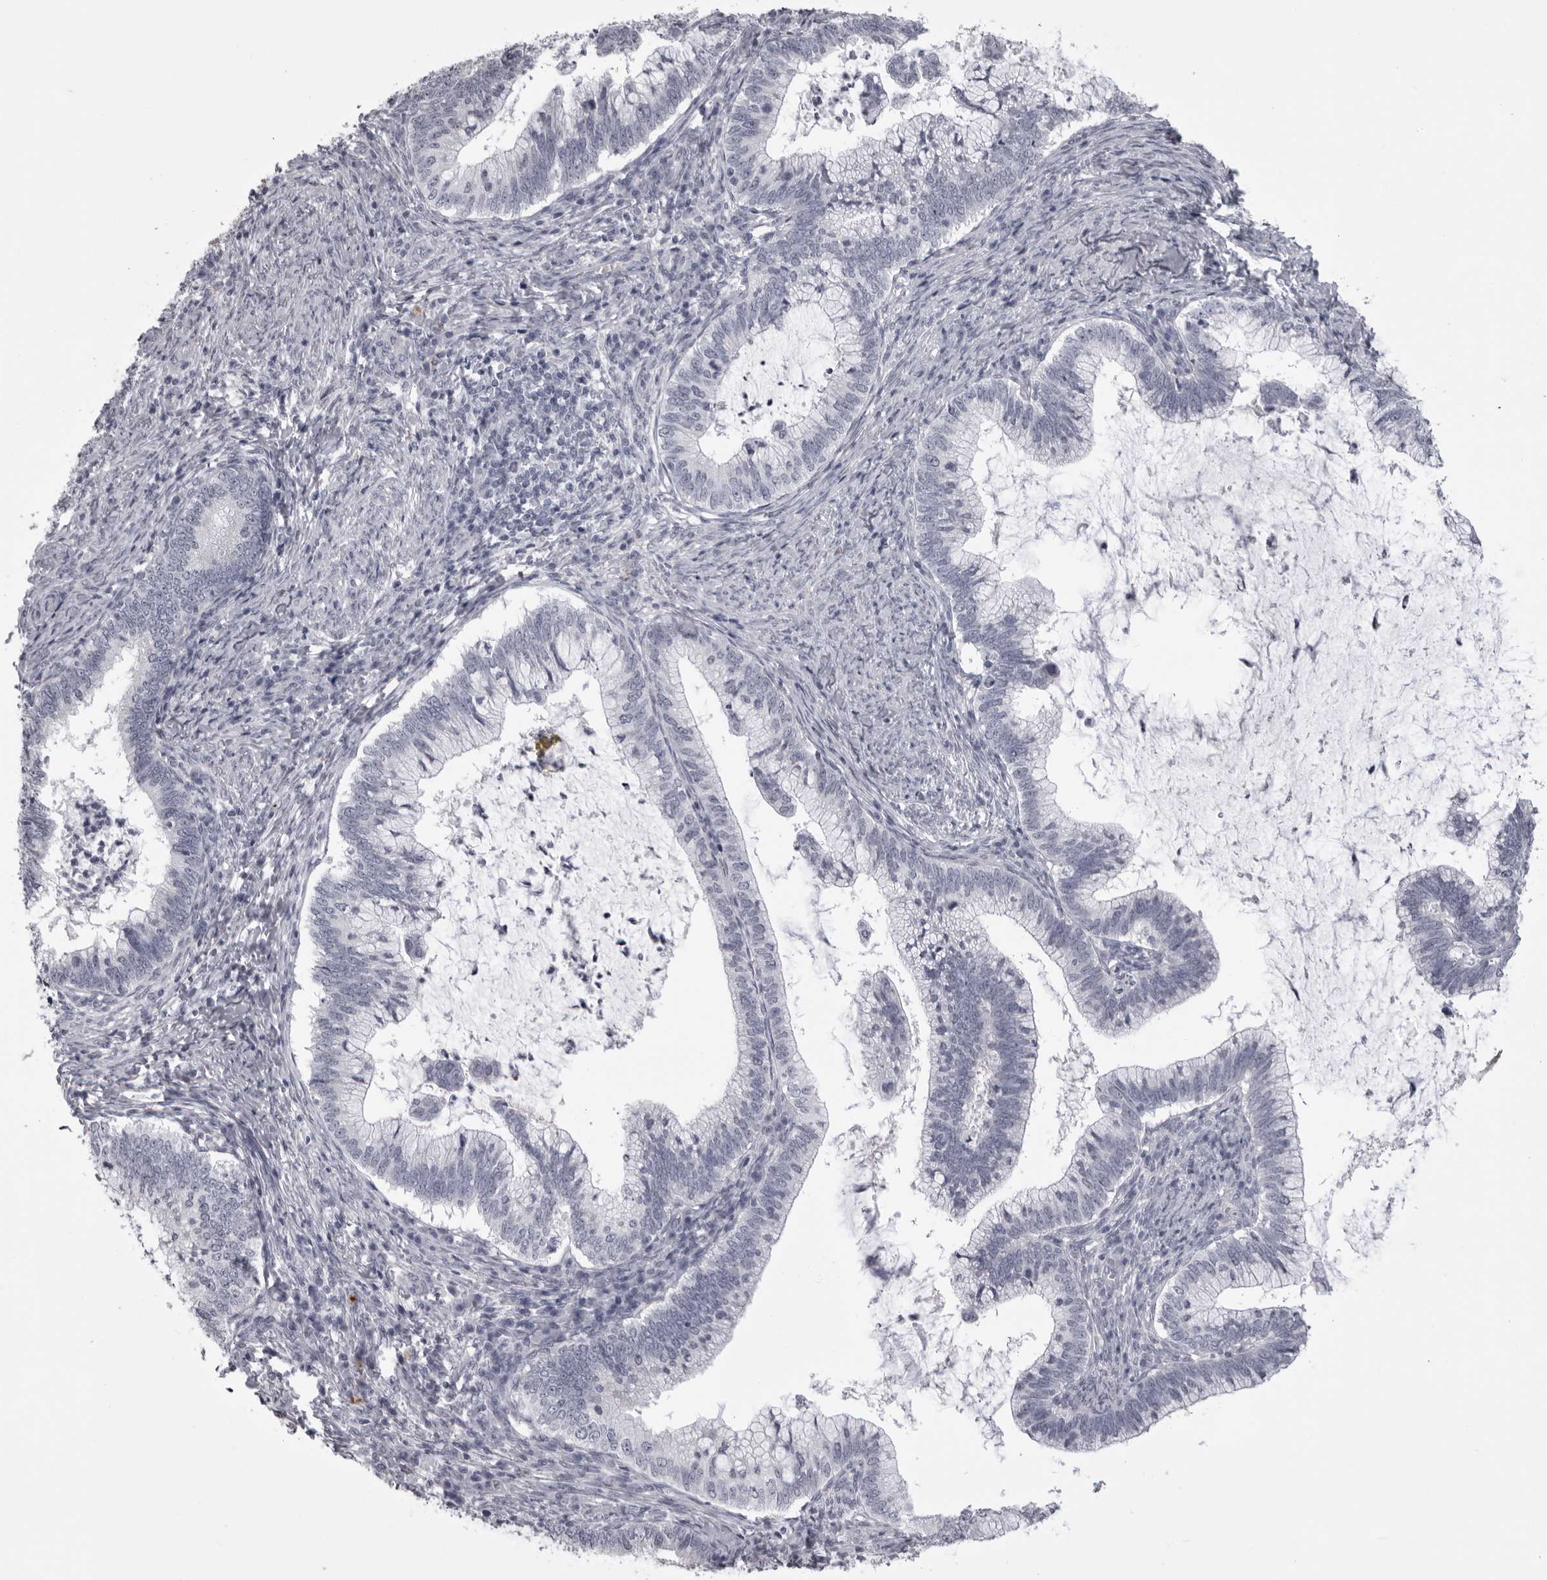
{"staining": {"intensity": "negative", "quantity": "none", "location": "none"}, "tissue": "cervical cancer", "cell_type": "Tumor cells", "image_type": "cancer", "snomed": [{"axis": "morphology", "description": "Adenocarcinoma, NOS"}, {"axis": "topography", "description": "Cervix"}], "caption": "A high-resolution image shows immunohistochemistry staining of cervical cancer (adenocarcinoma), which reveals no significant expression in tumor cells.", "gene": "EPHA10", "patient": {"sex": "female", "age": 36}}